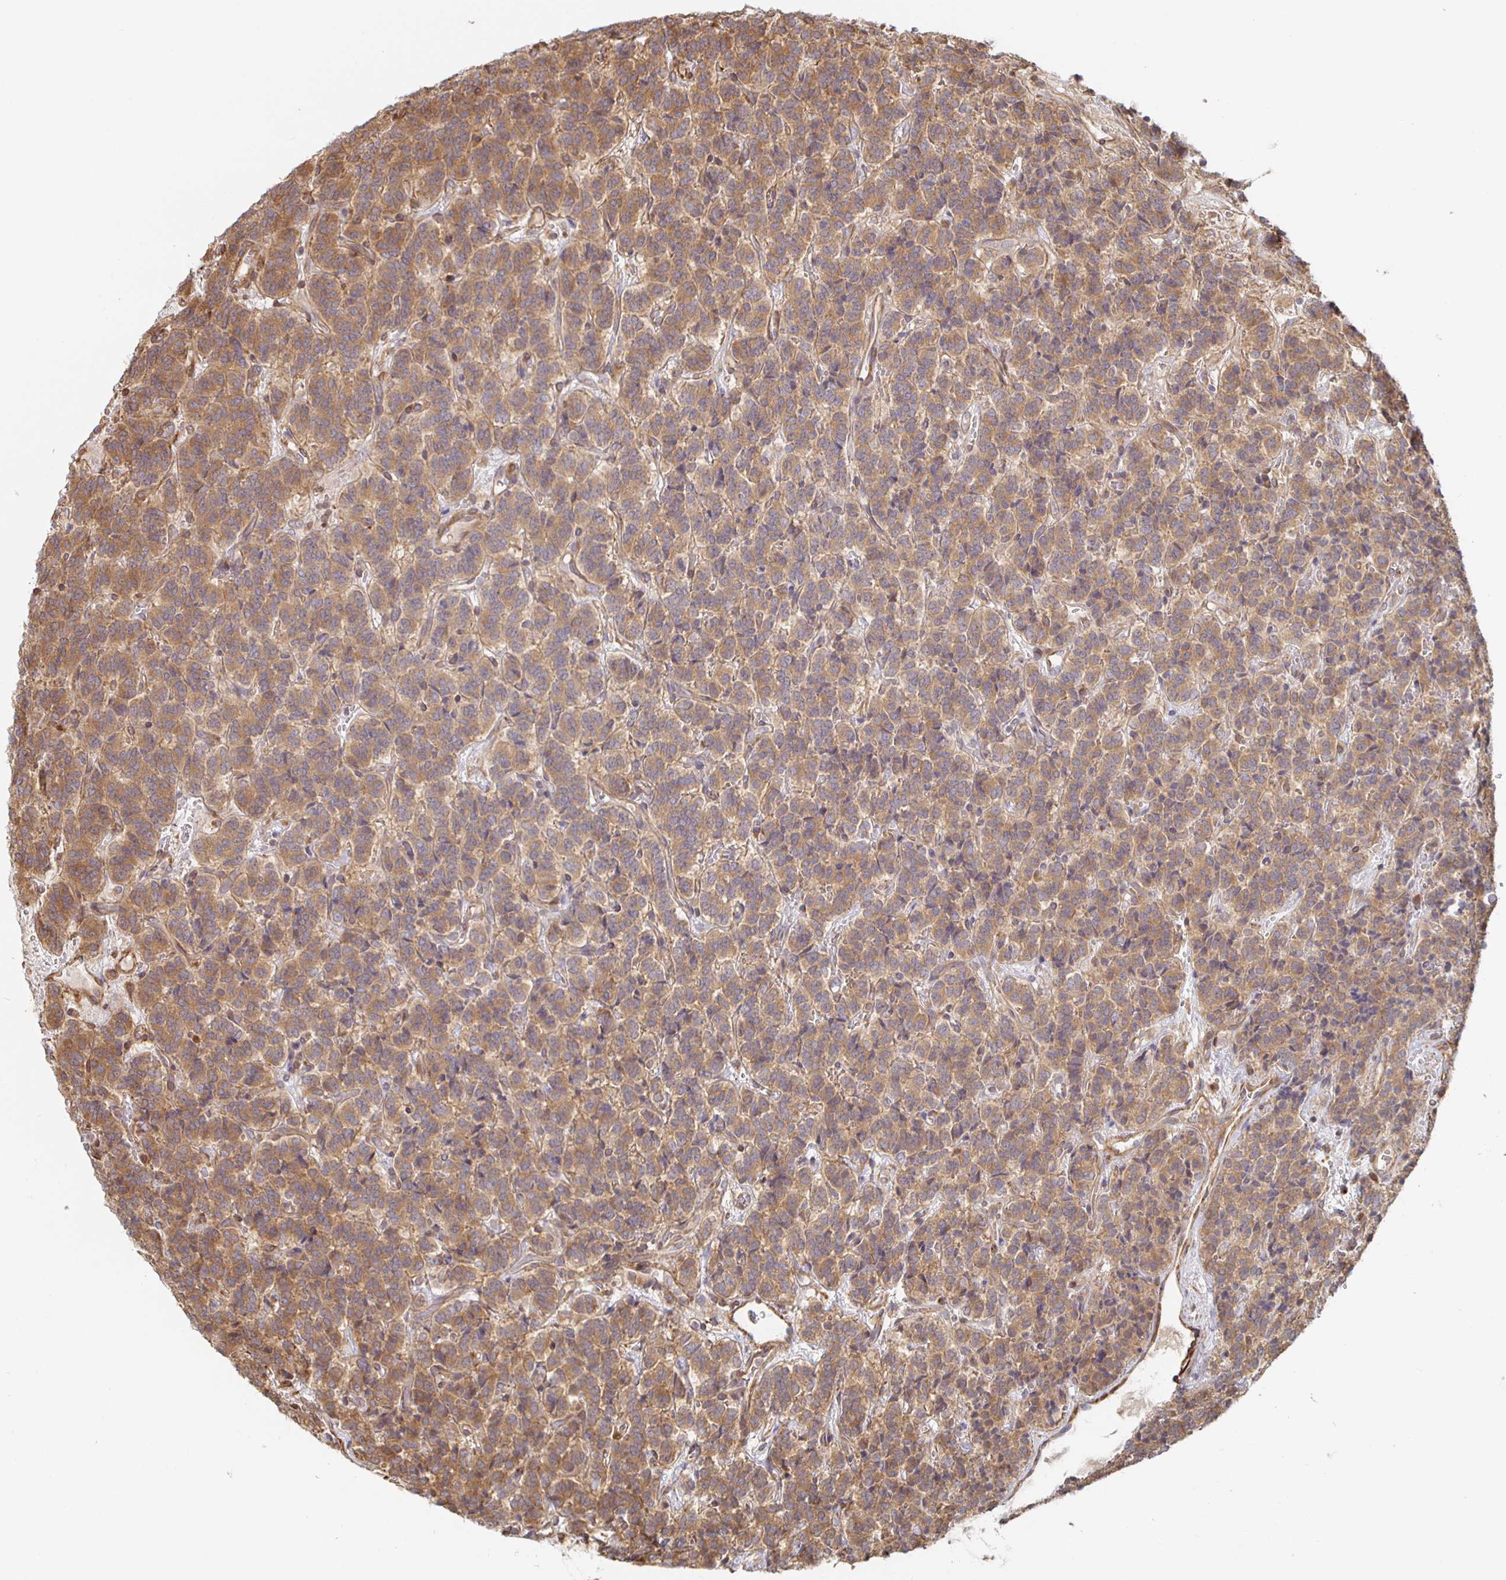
{"staining": {"intensity": "moderate", "quantity": ">75%", "location": "cytoplasmic/membranous"}, "tissue": "carcinoid", "cell_type": "Tumor cells", "image_type": "cancer", "snomed": [{"axis": "morphology", "description": "Carcinoid, malignant, NOS"}, {"axis": "topography", "description": "Pancreas"}], "caption": "A brown stain shows moderate cytoplasmic/membranous positivity of a protein in carcinoid tumor cells. The staining was performed using DAB (3,3'-diaminobenzidine) to visualize the protein expression in brown, while the nuclei were stained in blue with hematoxylin (Magnification: 20x).", "gene": "STRAP", "patient": {"sex": "male", "age": 36}}